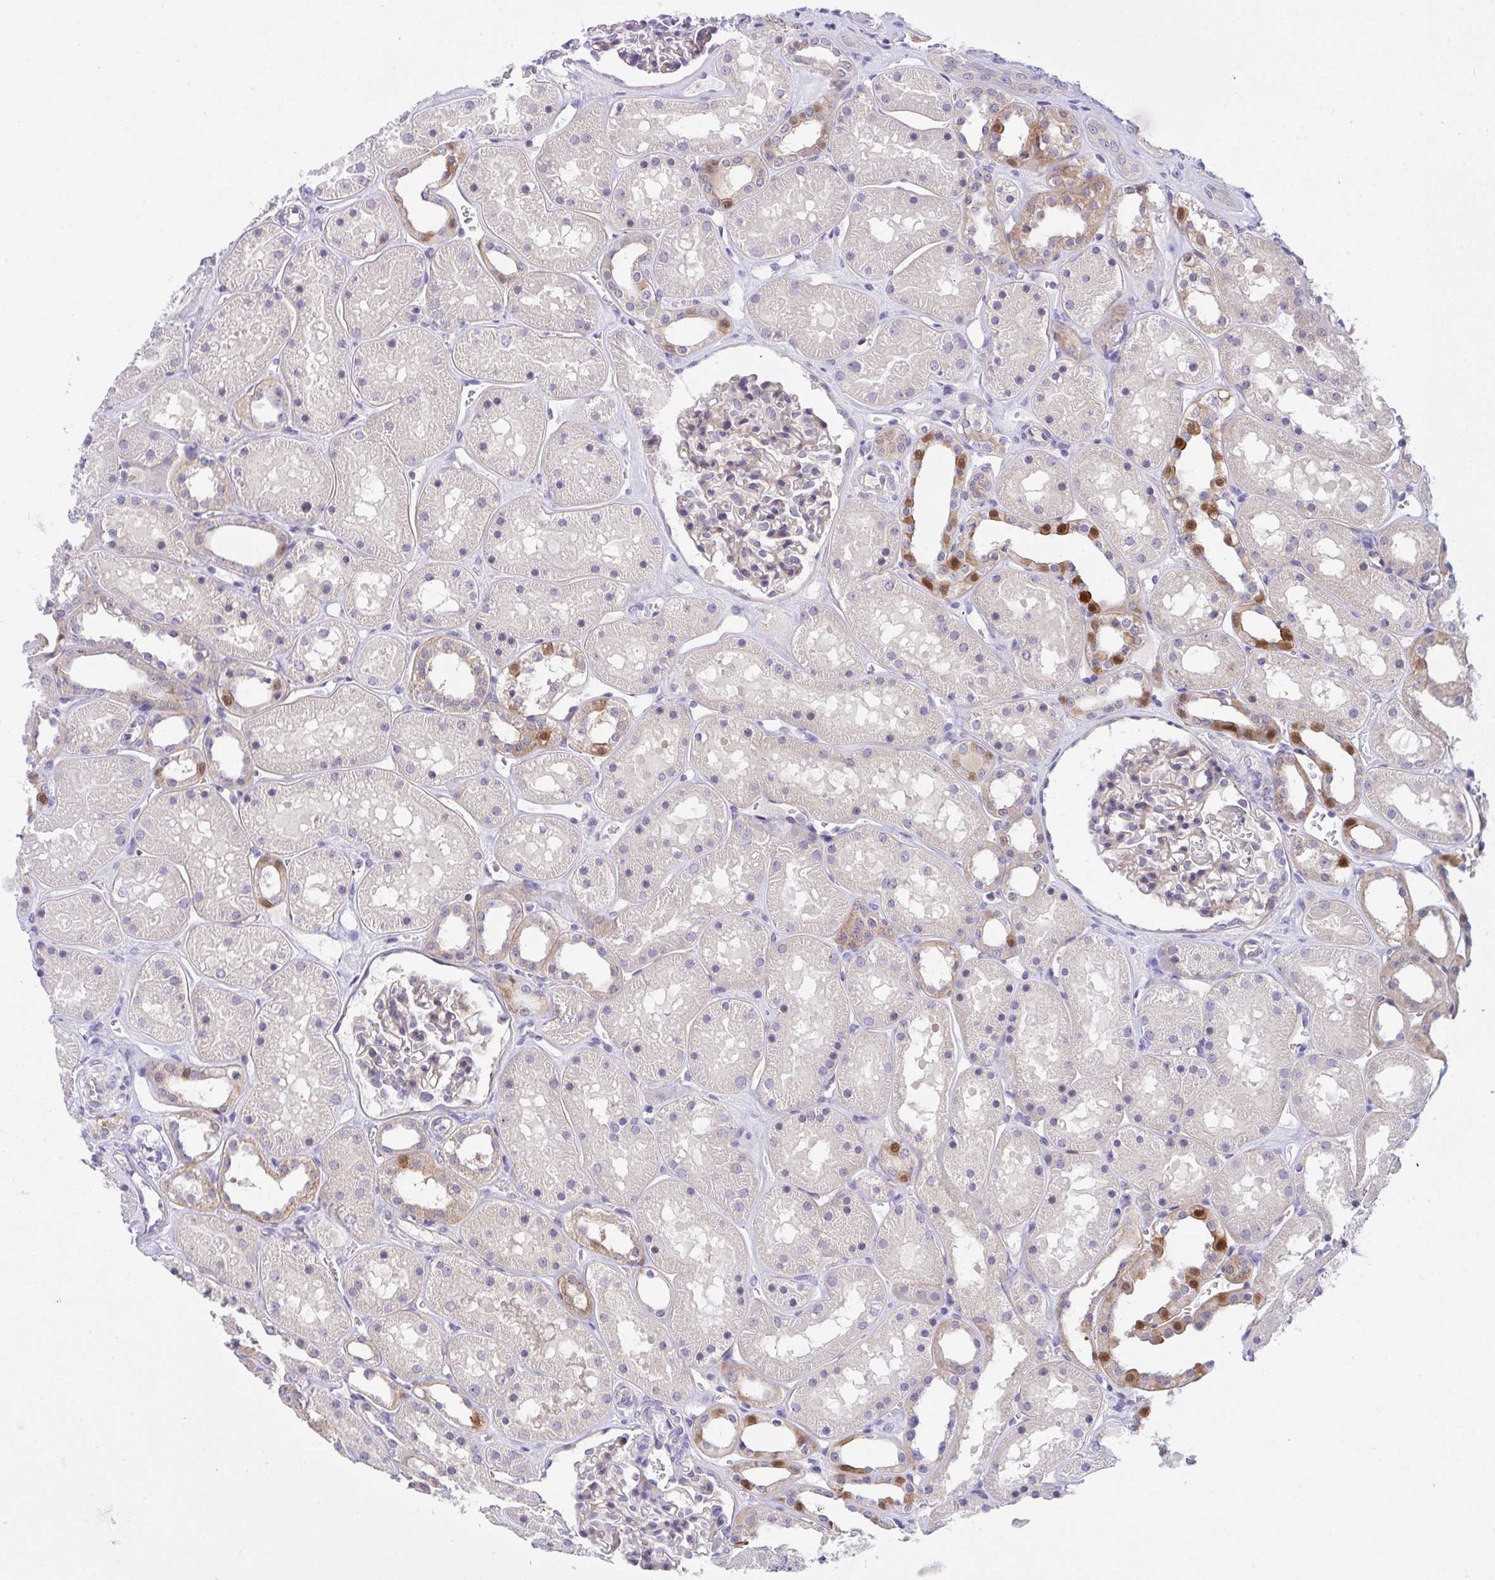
{"staining": {"intensity": "negative", "quantity": "none", "location": "none"}, "tissue": "kidney", "cell_type": "Cells in glomeruli", "image_type": "normal", "snomed": [{"axis": "morphology", "description": "Normal tissue, NOS"}, {"axis": "topography", "description": "Kidney"}], "caption": "The immunohistochemistry (IHC) histopathology image has no significant expression in cells in glomeruli of kidney. (DAB (3,3'-diaminobenzidine) IHC visualized using brightfield microscopy, high magnification).", "gene": "HOXD12", "patient": {"sex": "female", "age": 41}}